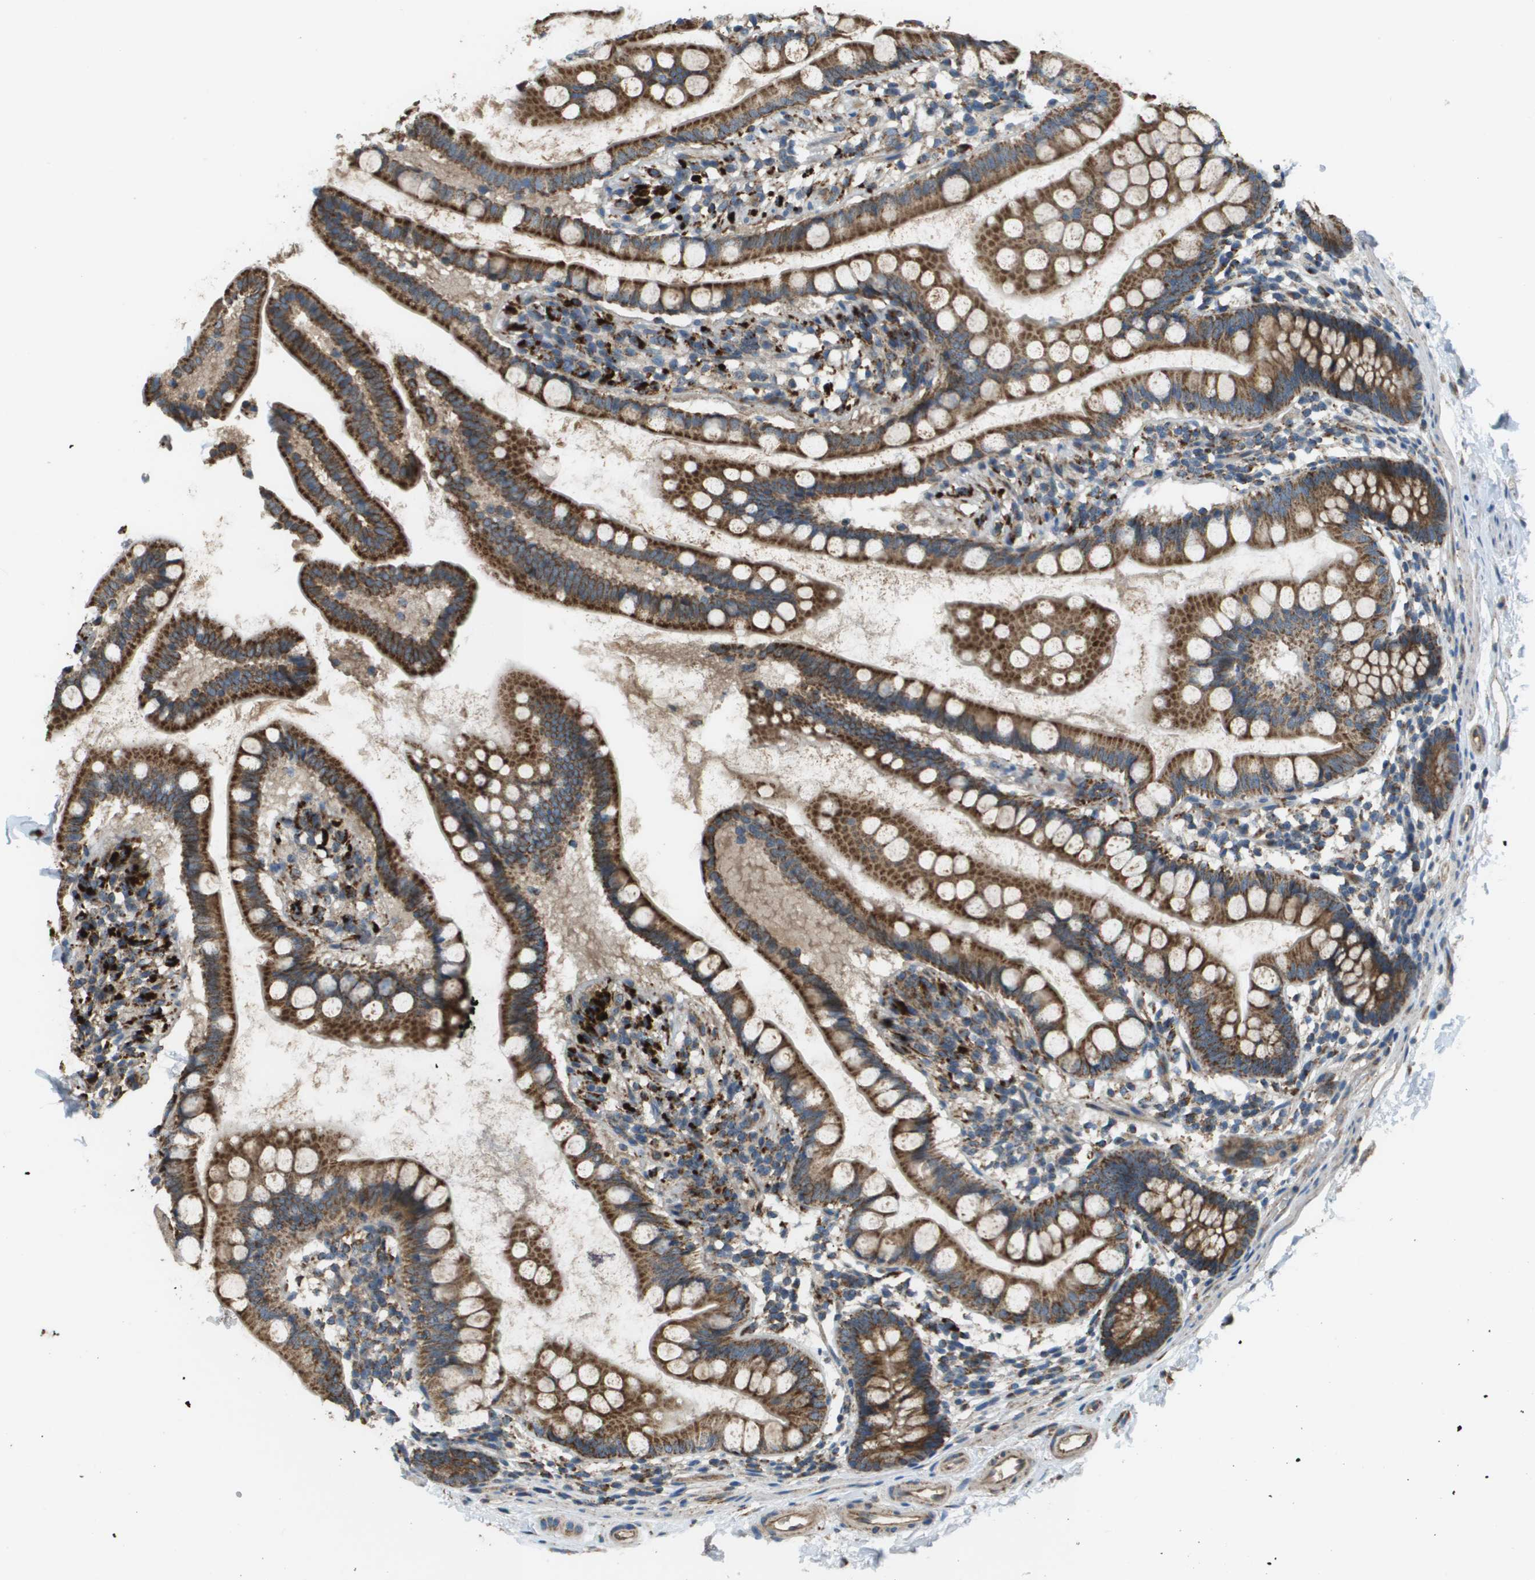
{"staining": {"intensity": "strong", "quantity": ">75%", "location": "cytoplasmic/membranous"}, "tissue": "small intestine", "cell_type": "Glandular cells", "image_type": "normal", "snomed": [{"axis": "morphology", "description": "Normal tissue, NOS"}, {"axis": "topography", "description": "Small intestine"}], "caption": "Immunohistochemistry (IHC) of normal human small intestine reveals high levels of strong cytoplasmic/membranous expression in about >75% of glandular cells.", "gene": "NRK", "patient": {"sex": "female", "age": 84}}